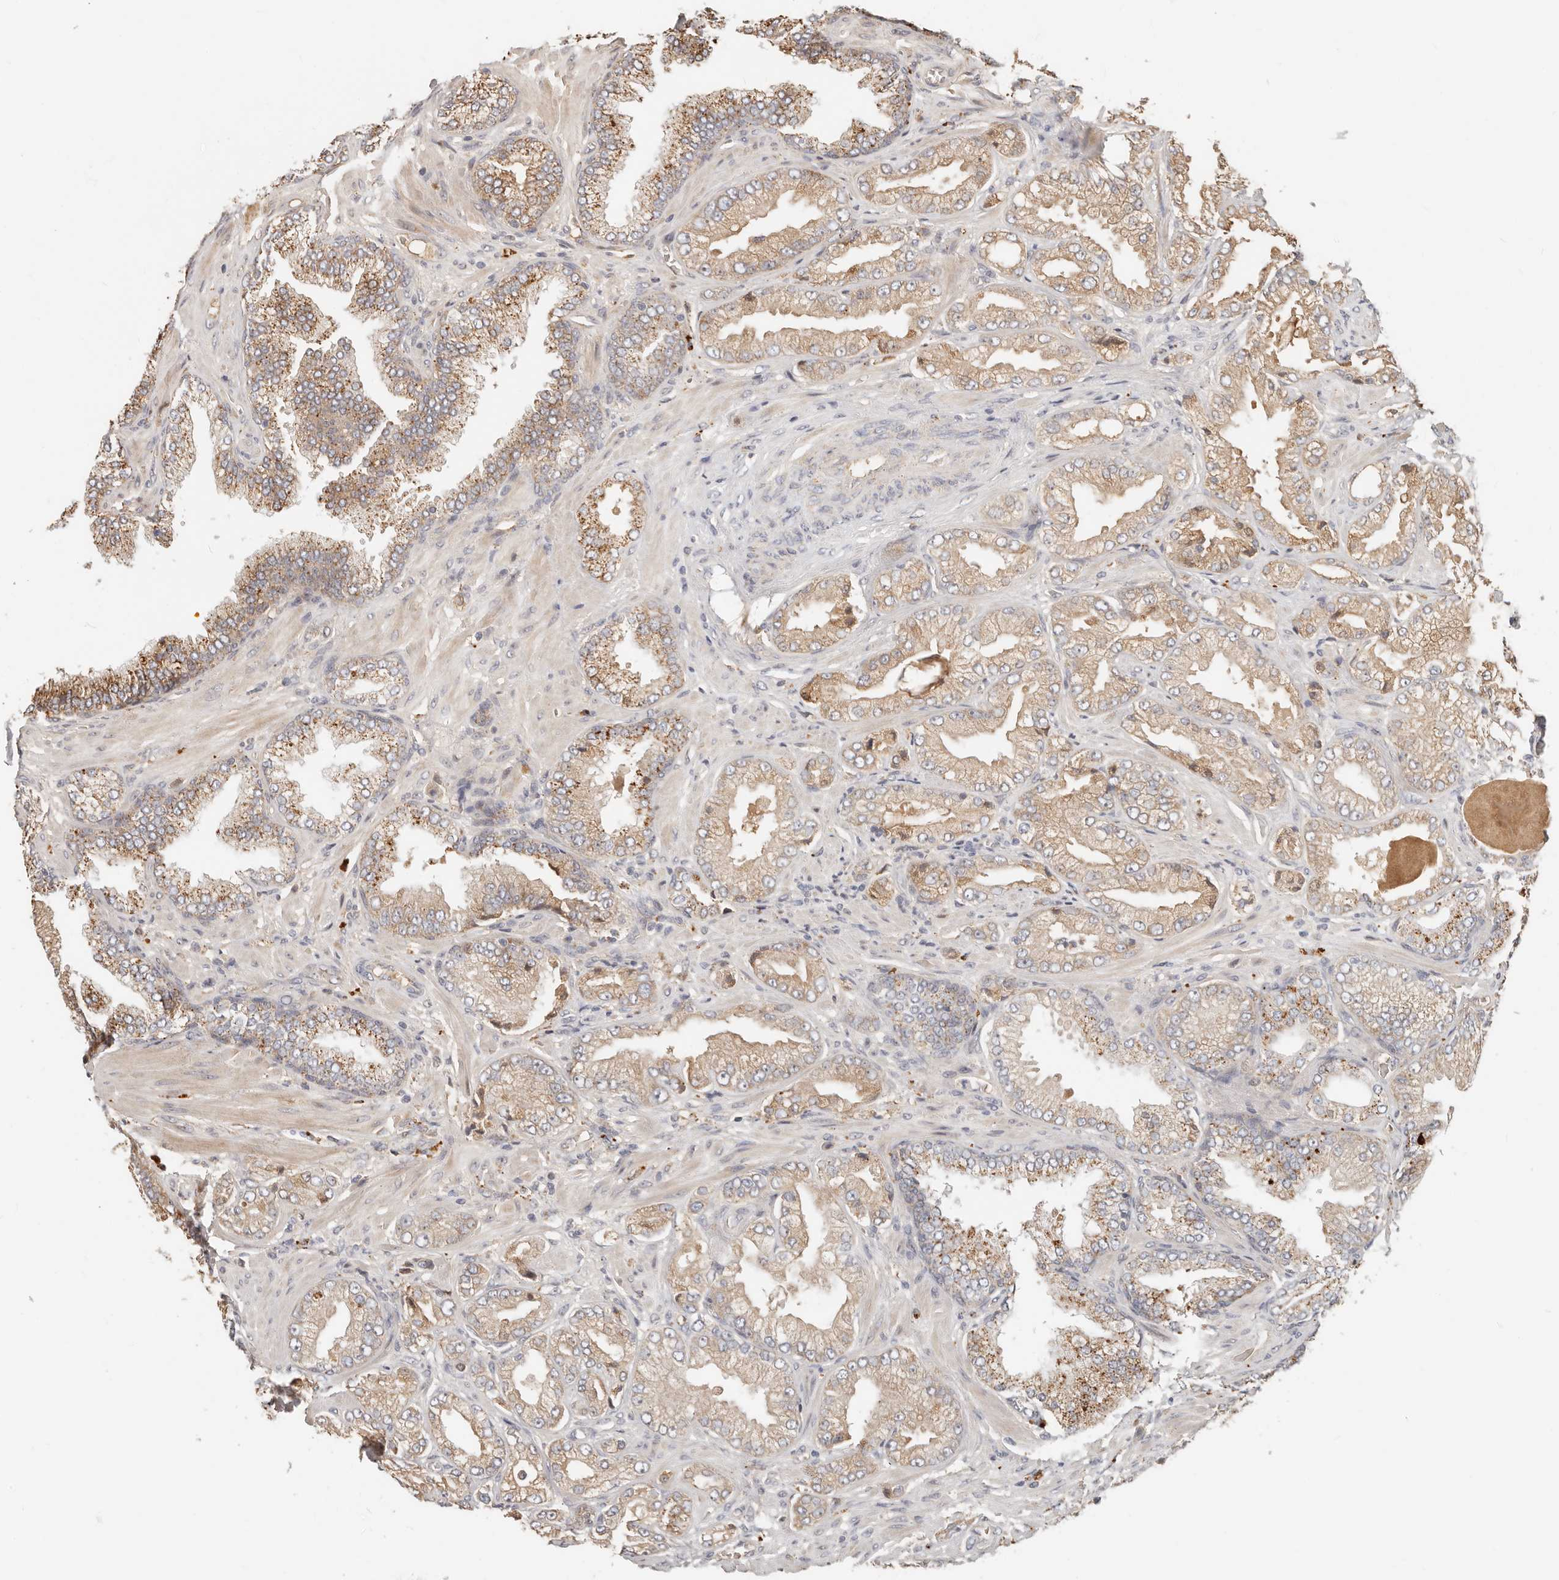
{"staining": {"intensity": "weak", "quantity": ">75%", "location": "cytoplasmic/membranous"}, "tissue": "prostate cancer", "cell_type": "Tumor cells", "image_type": "cancer", "snomed": [{"axis": "morphology", "description": "Adenocarcinoma, Low grade"}, {"axis": "topography", "description": "Prostate"}], "caption": "Protein staining of prostate cancer (low-grade adenocarcinoma) tissue reveals weak cytoplasmic/membranous expression in about >75% of tumor cells.", "gene": "ZRANB1", "patient": {"sex": "male", "age": 62}}